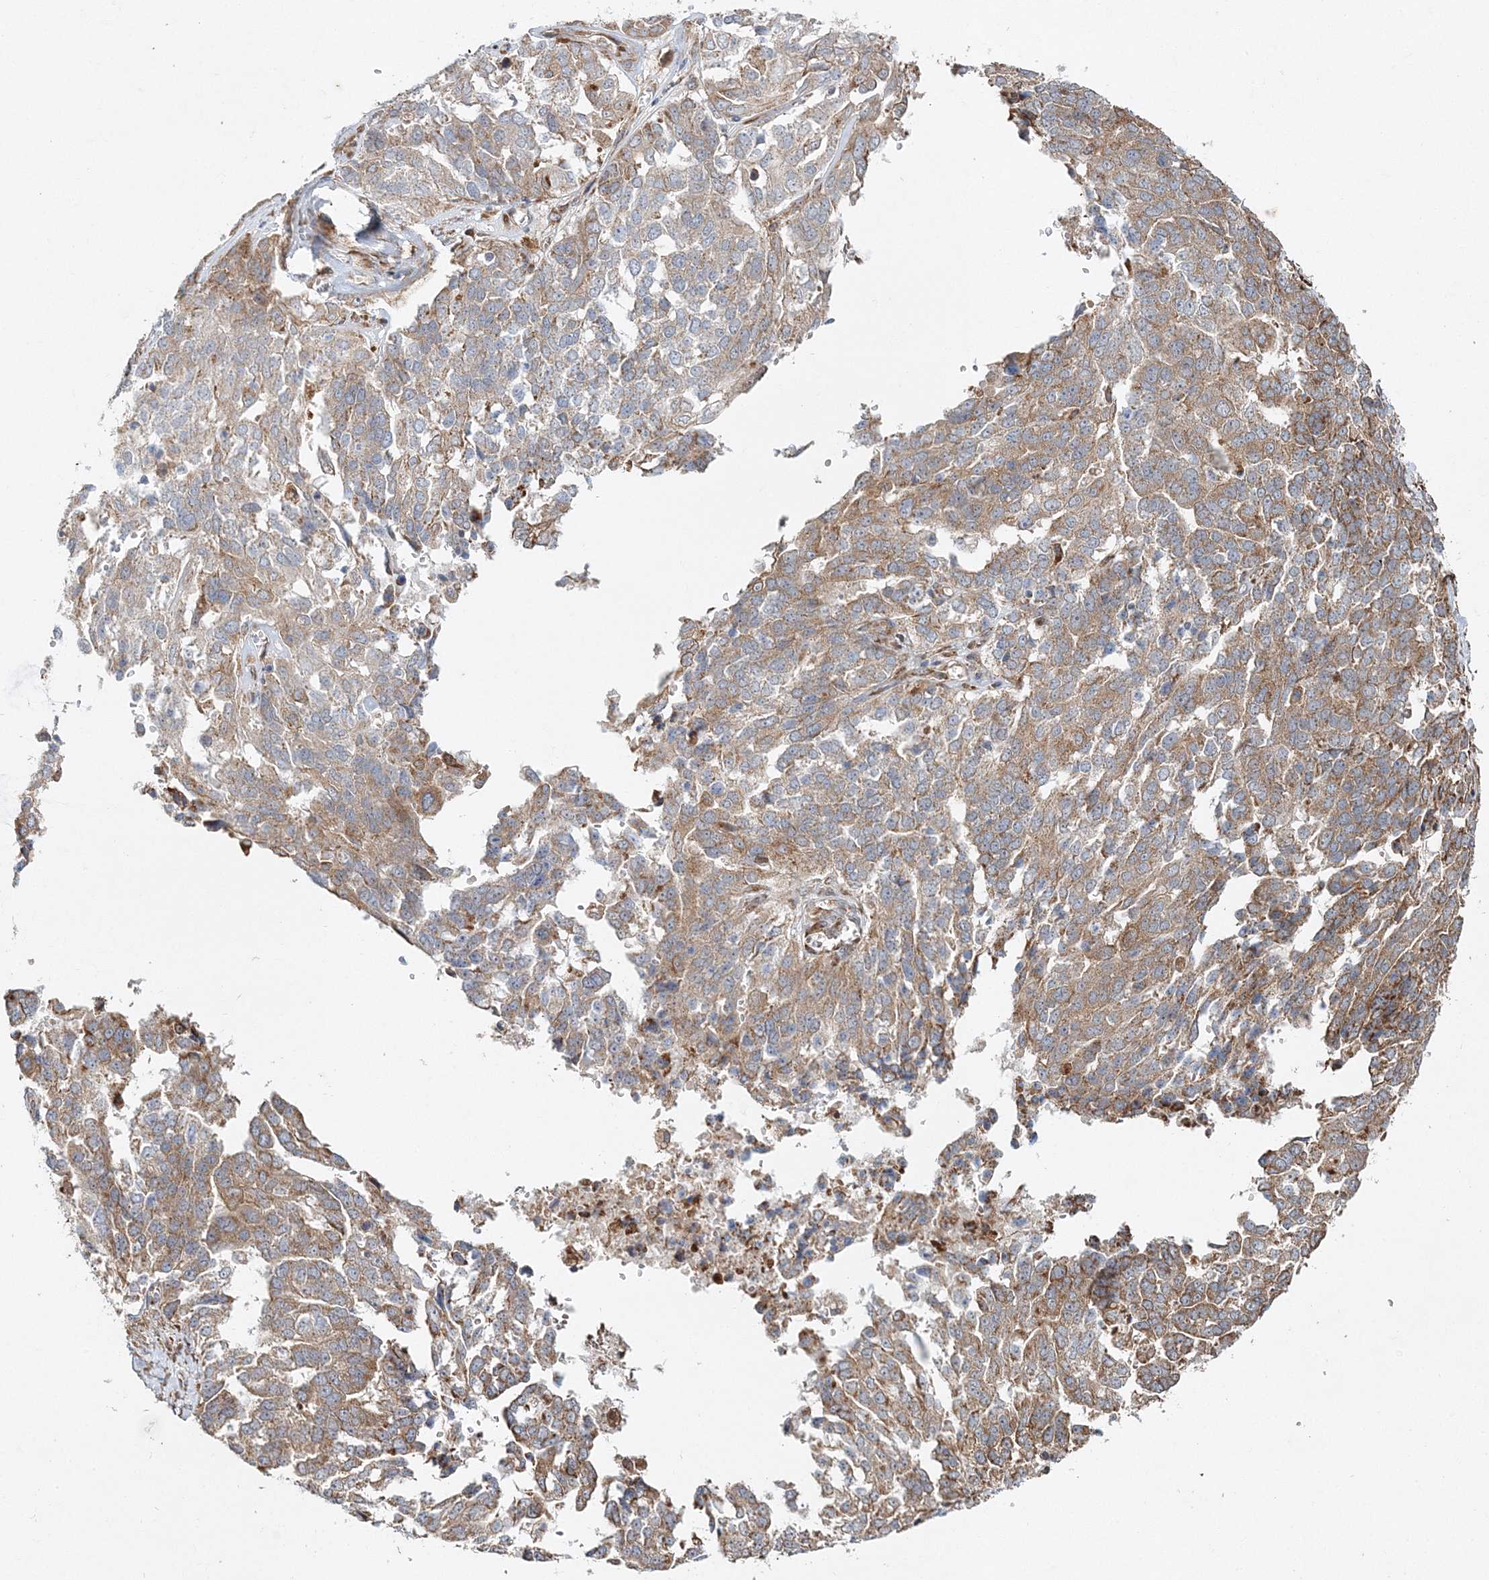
{"staining": {"intensity": "moderate", "quantity": ">75%", "location": "cytoplasmic/membranous"}, "tissue": "ovarian cancer", "cell_type": "Tumor cells", "image_type": "cancer", "snomed": [{"axis": "morphology", "description": "Cystadenocarcinoma, serous, NOS"}, {"axis": "topography", "description": "Ovary"}], "caption": "Serous cystadenocarcinoma (ovarian) tissue exhibits moderate cytoplasmic/membranous expression in approximately >75% of tumor cells, visualized by immunohistochemistry.", "gene": "ZFYVE16", "patient": {"sex": "female", "age": 44}}